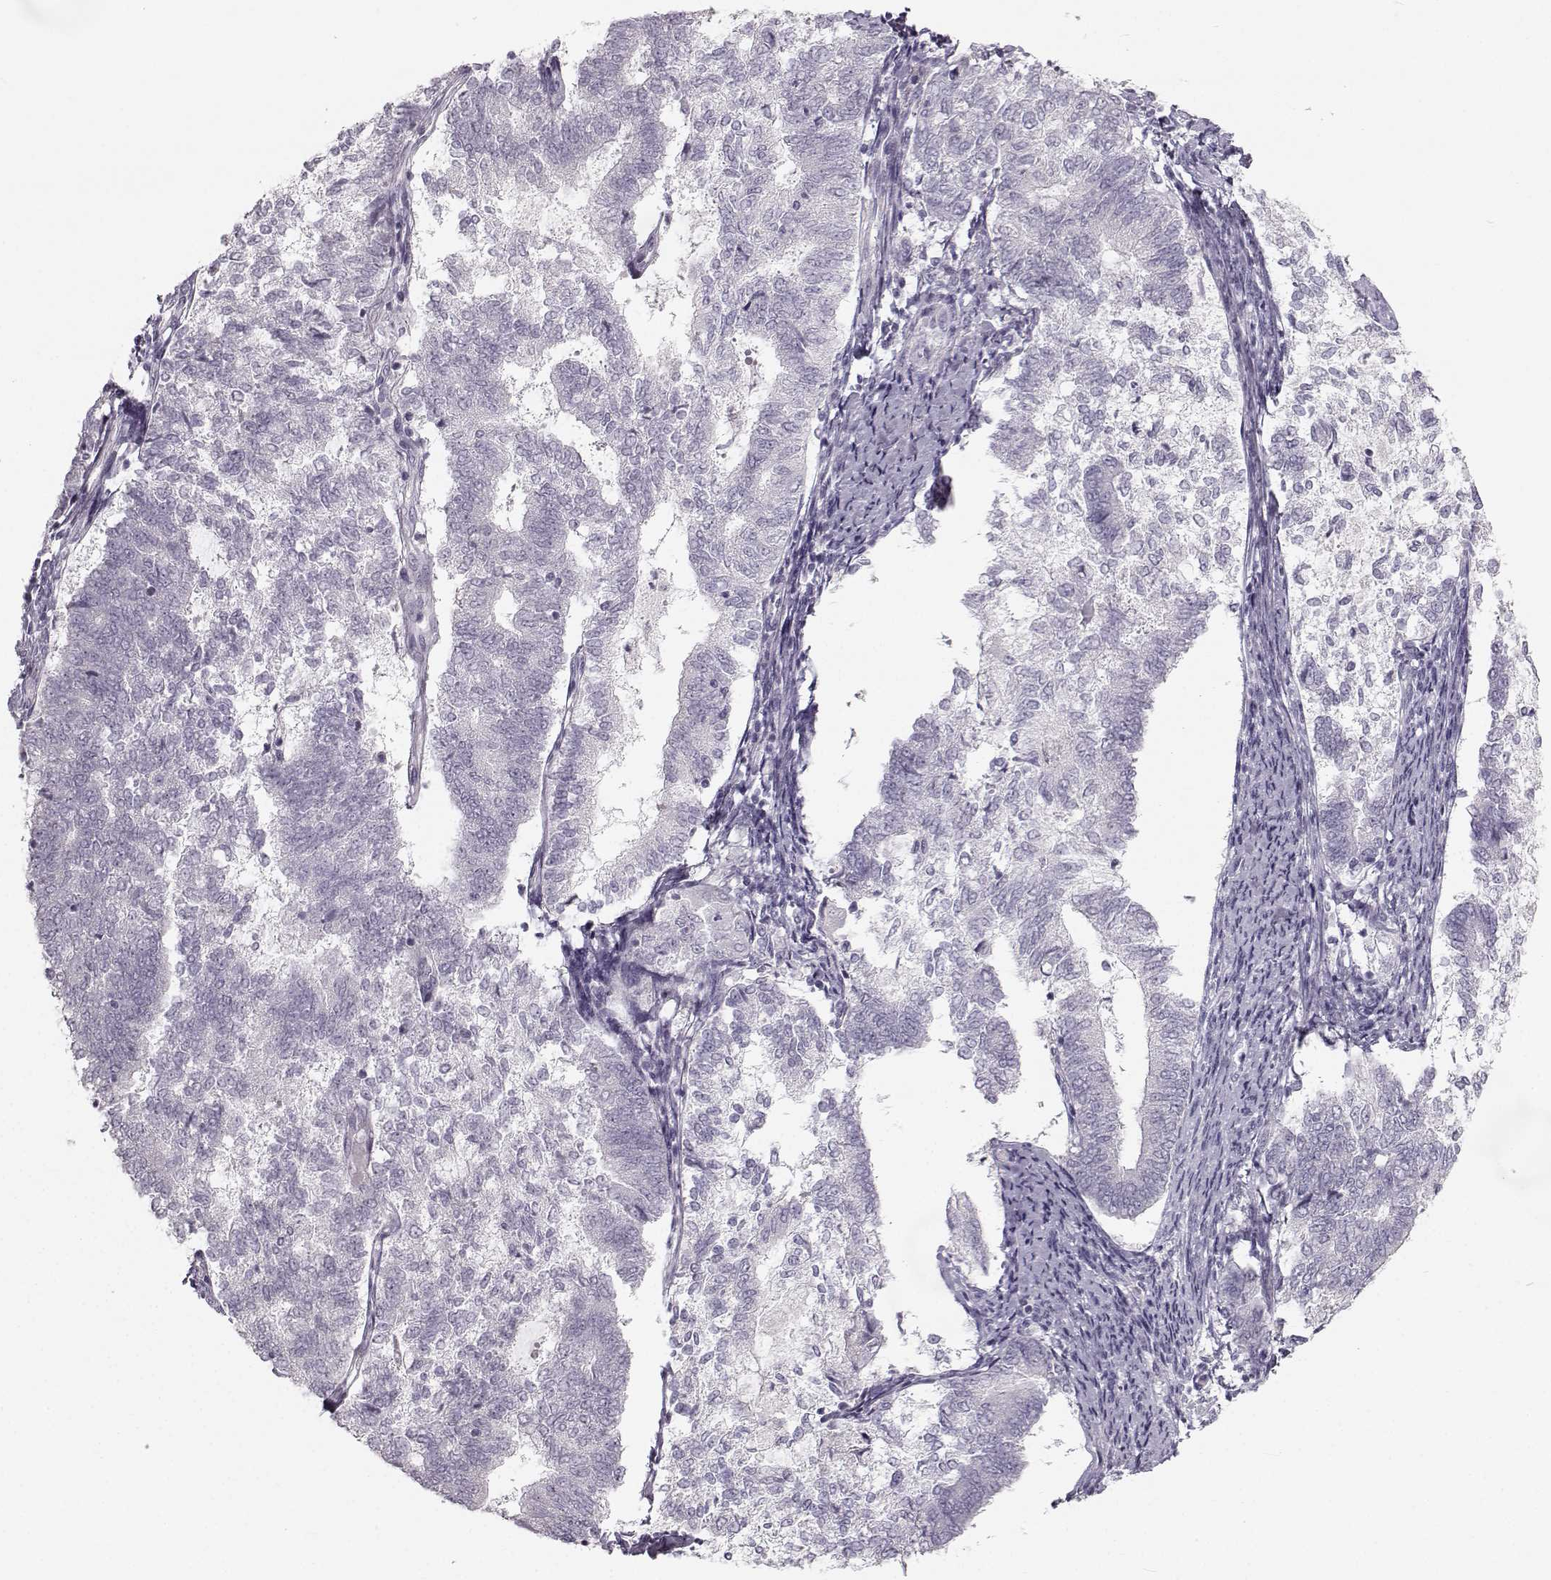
{"staining": {"intensity": "negative", "quantity": "none", "location": "none"}, "tissue": "endometrial cancer", "cell_type": "Tumor cells", "image_type": "cancer", "snomed": [{"axis": "morphology", "description": "Adenocarcinoma, NOS"}, {"axis": "topography", "description": "Endometrium"}], "caption": "Micrograph shows no significant protein positivity in tumor cells of endometrial adenocarcinoma.", "gene": "OIP5", "patient": {"sex": "female", "age": 65}}